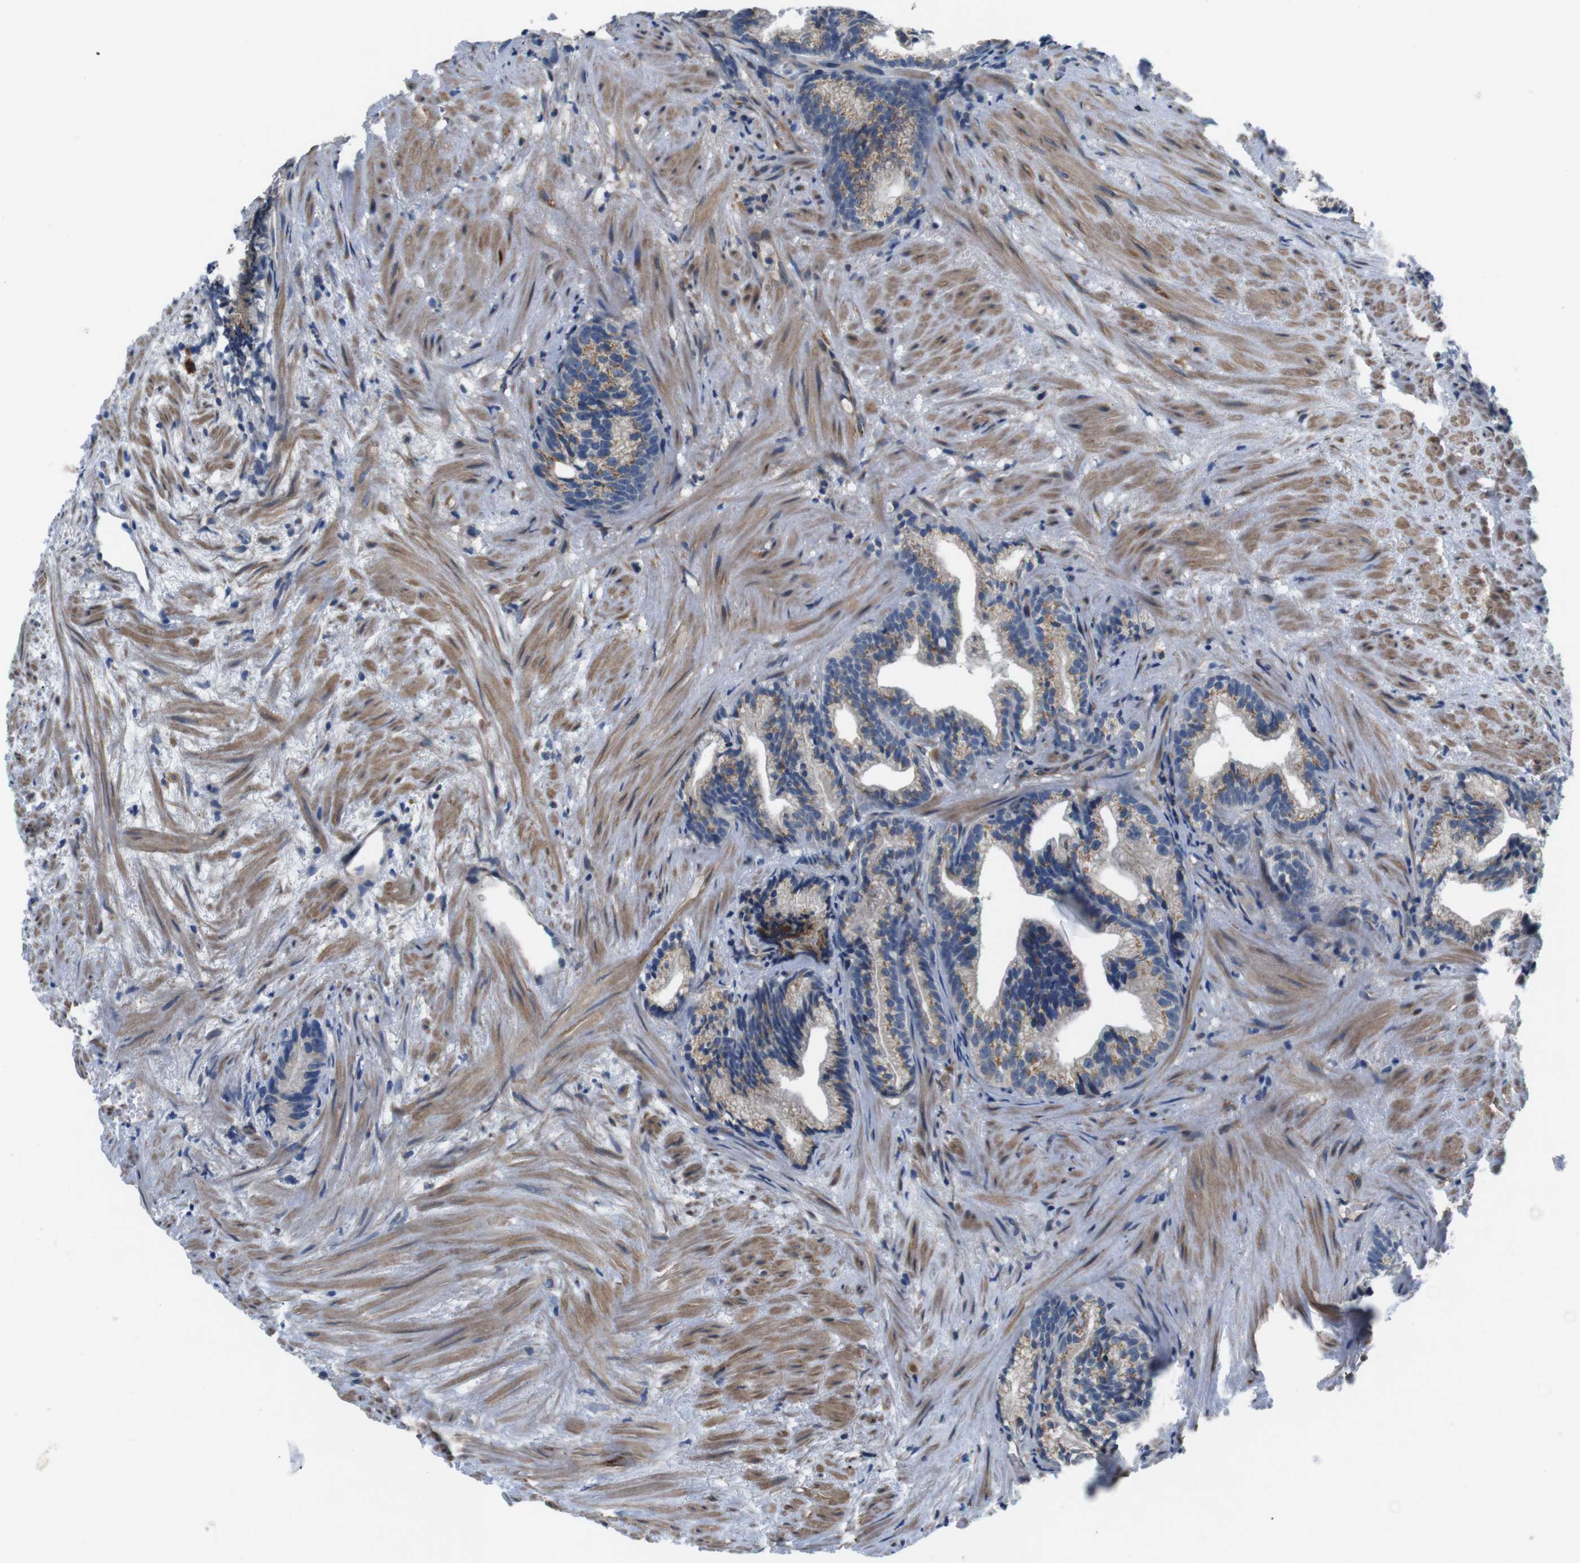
{"staining": {"intensity": "moderate", "quantity": "25%-75%", "location": "cytoplasmic/membranous"}, "tissue": "prostate cancer", "cell_type": "Tumor cells", "image_type": "cancer", "snomed": [{"axis": "morphology", "description": "Adenocarcinoma, Low grade"}, {"axis": "topography", "description": "Prostate"}], "caption": "Immunohistochemical staining of human prostate cancer shows moderate cytoplasmic/membranous protein expression in approximately 25%-75% of tumor cells.", "gene": "JAK1", "patient": {"sex": "male", "age": 89}}